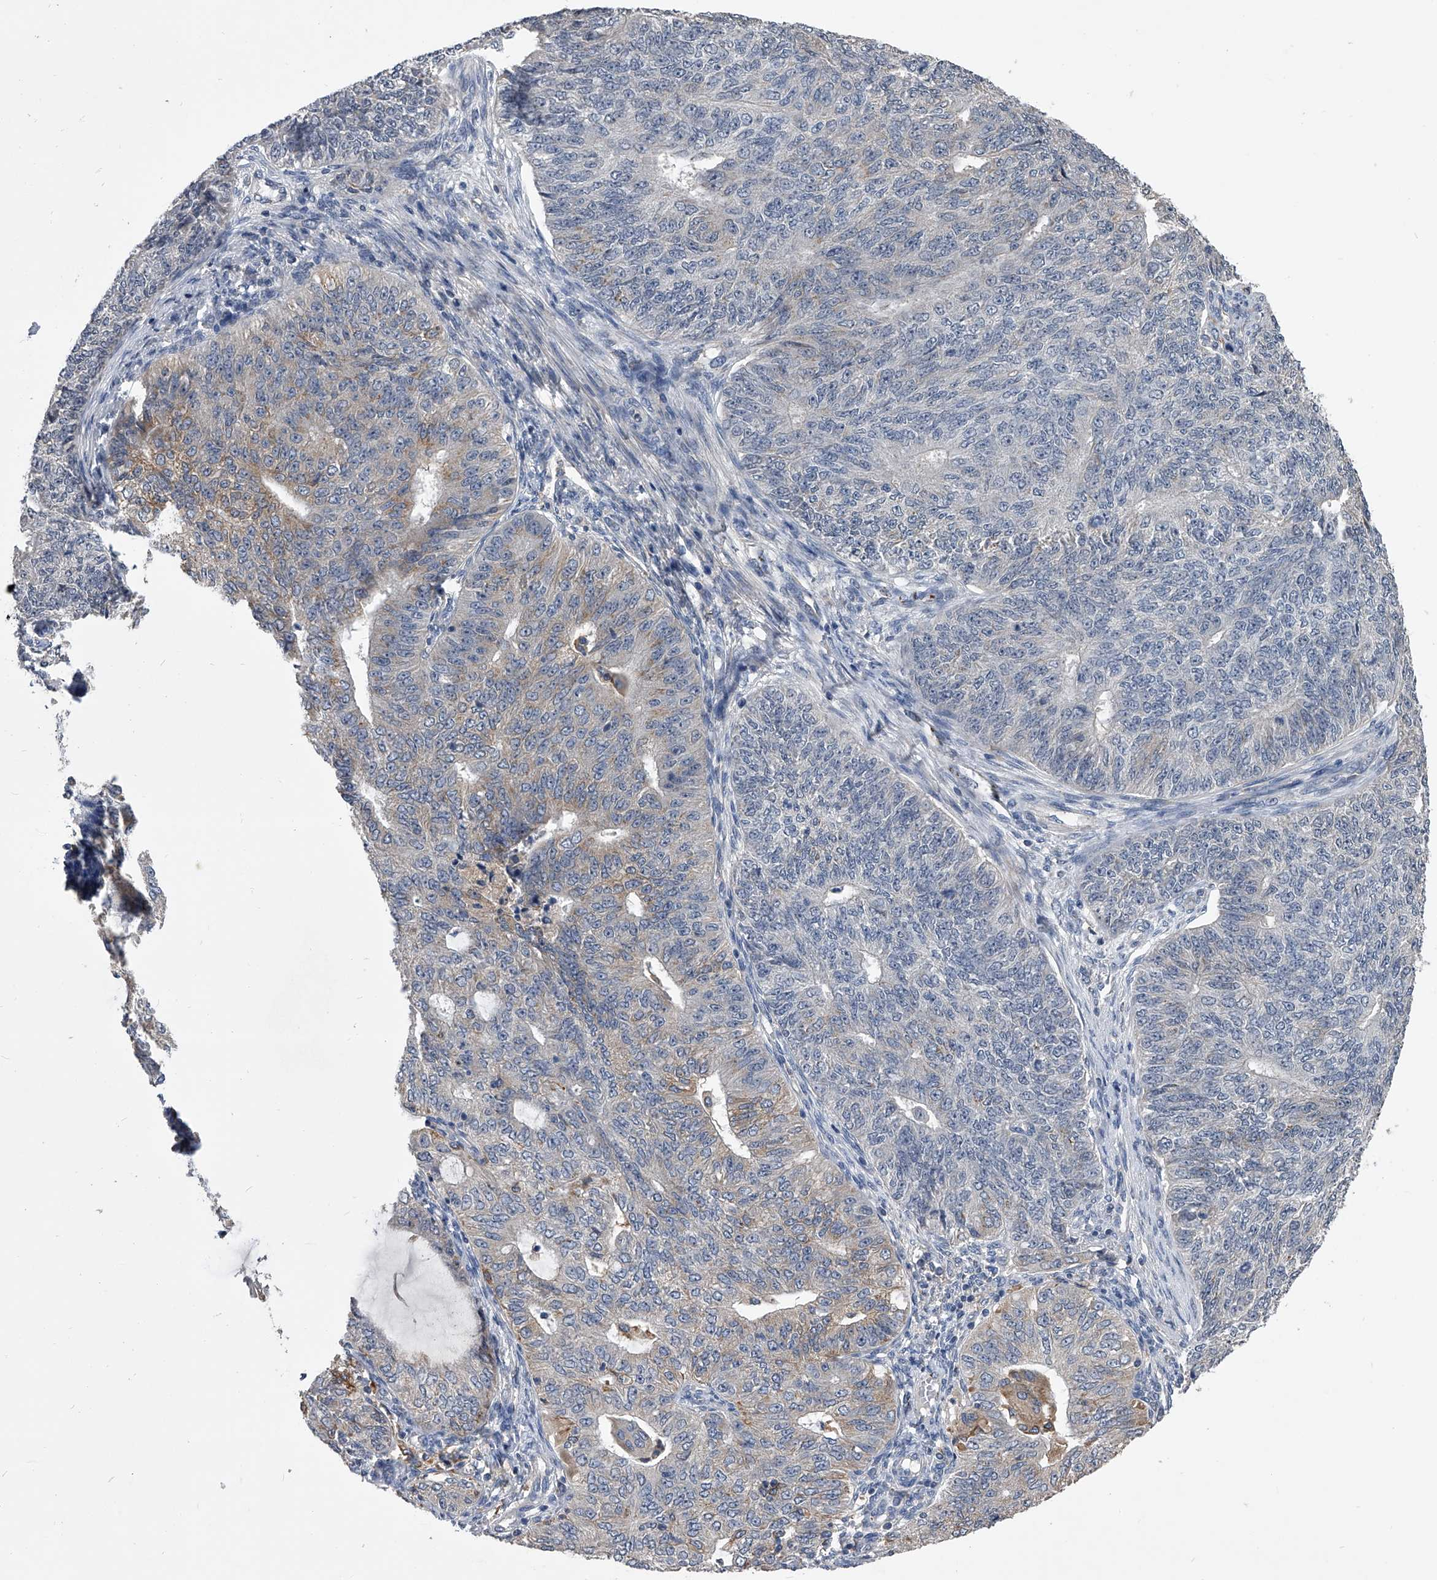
{"staining": {"intensity": "weak", "quantity": "<25%", "location": "cytoplasmic/membranous"}, "tissue": "endometrial cancer", "cell_type": "Tumor cells", "image_type": "cancer", "snomed": [{"axis": "morphology", "description": "Adenocarcinoma, NOS"}, {"axis": "topography", "description": "Endometrium"}], "caption": "The micrograph shows no significant staining in tumor cells of endometrial cancer (adenocarcinoma).", "gene": "MAP4K3", "patient": {"sex": "female", "age": 32}}